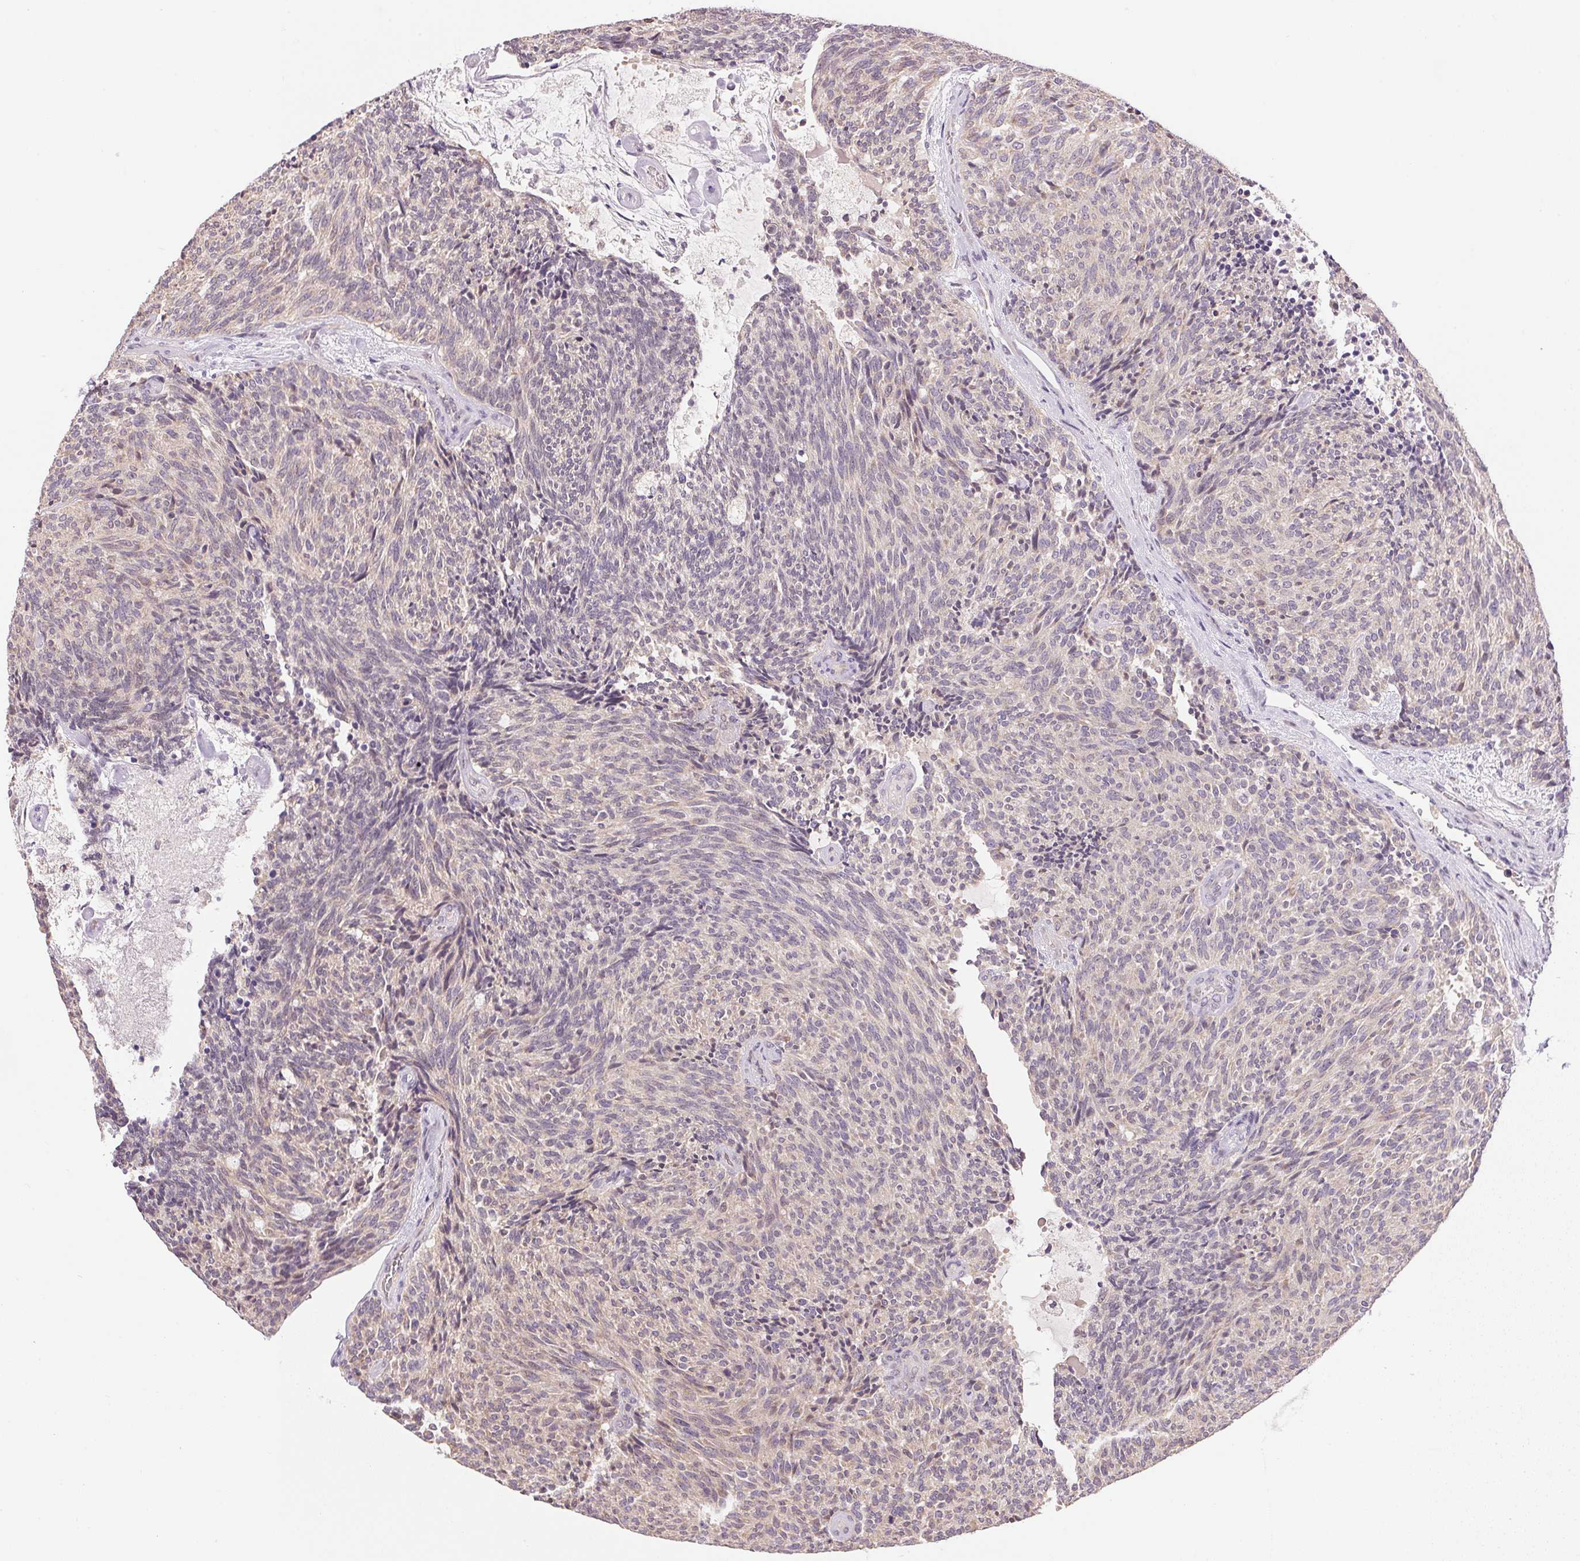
{"staining": {"intensity": "negative", "quantity": "none", "location": "none"}, "tissue": "carcinoid", "cell_type": "Tumor cells", "image_type": "cancer", "snomed": [{"axis": "morphology", "description": "Carcinoid, malignant, NOS"}, {"axis": "topography", "description": "Pancreas"}], "caption": "A histopathology image of carcinoid stained for a protein demonstrates no brown staining in tumor cells. (DAB immunohistochemistry with hematoxylin counter stain).", "gene": "SC5D", "patient": {"sex": "female", "age": 54}}